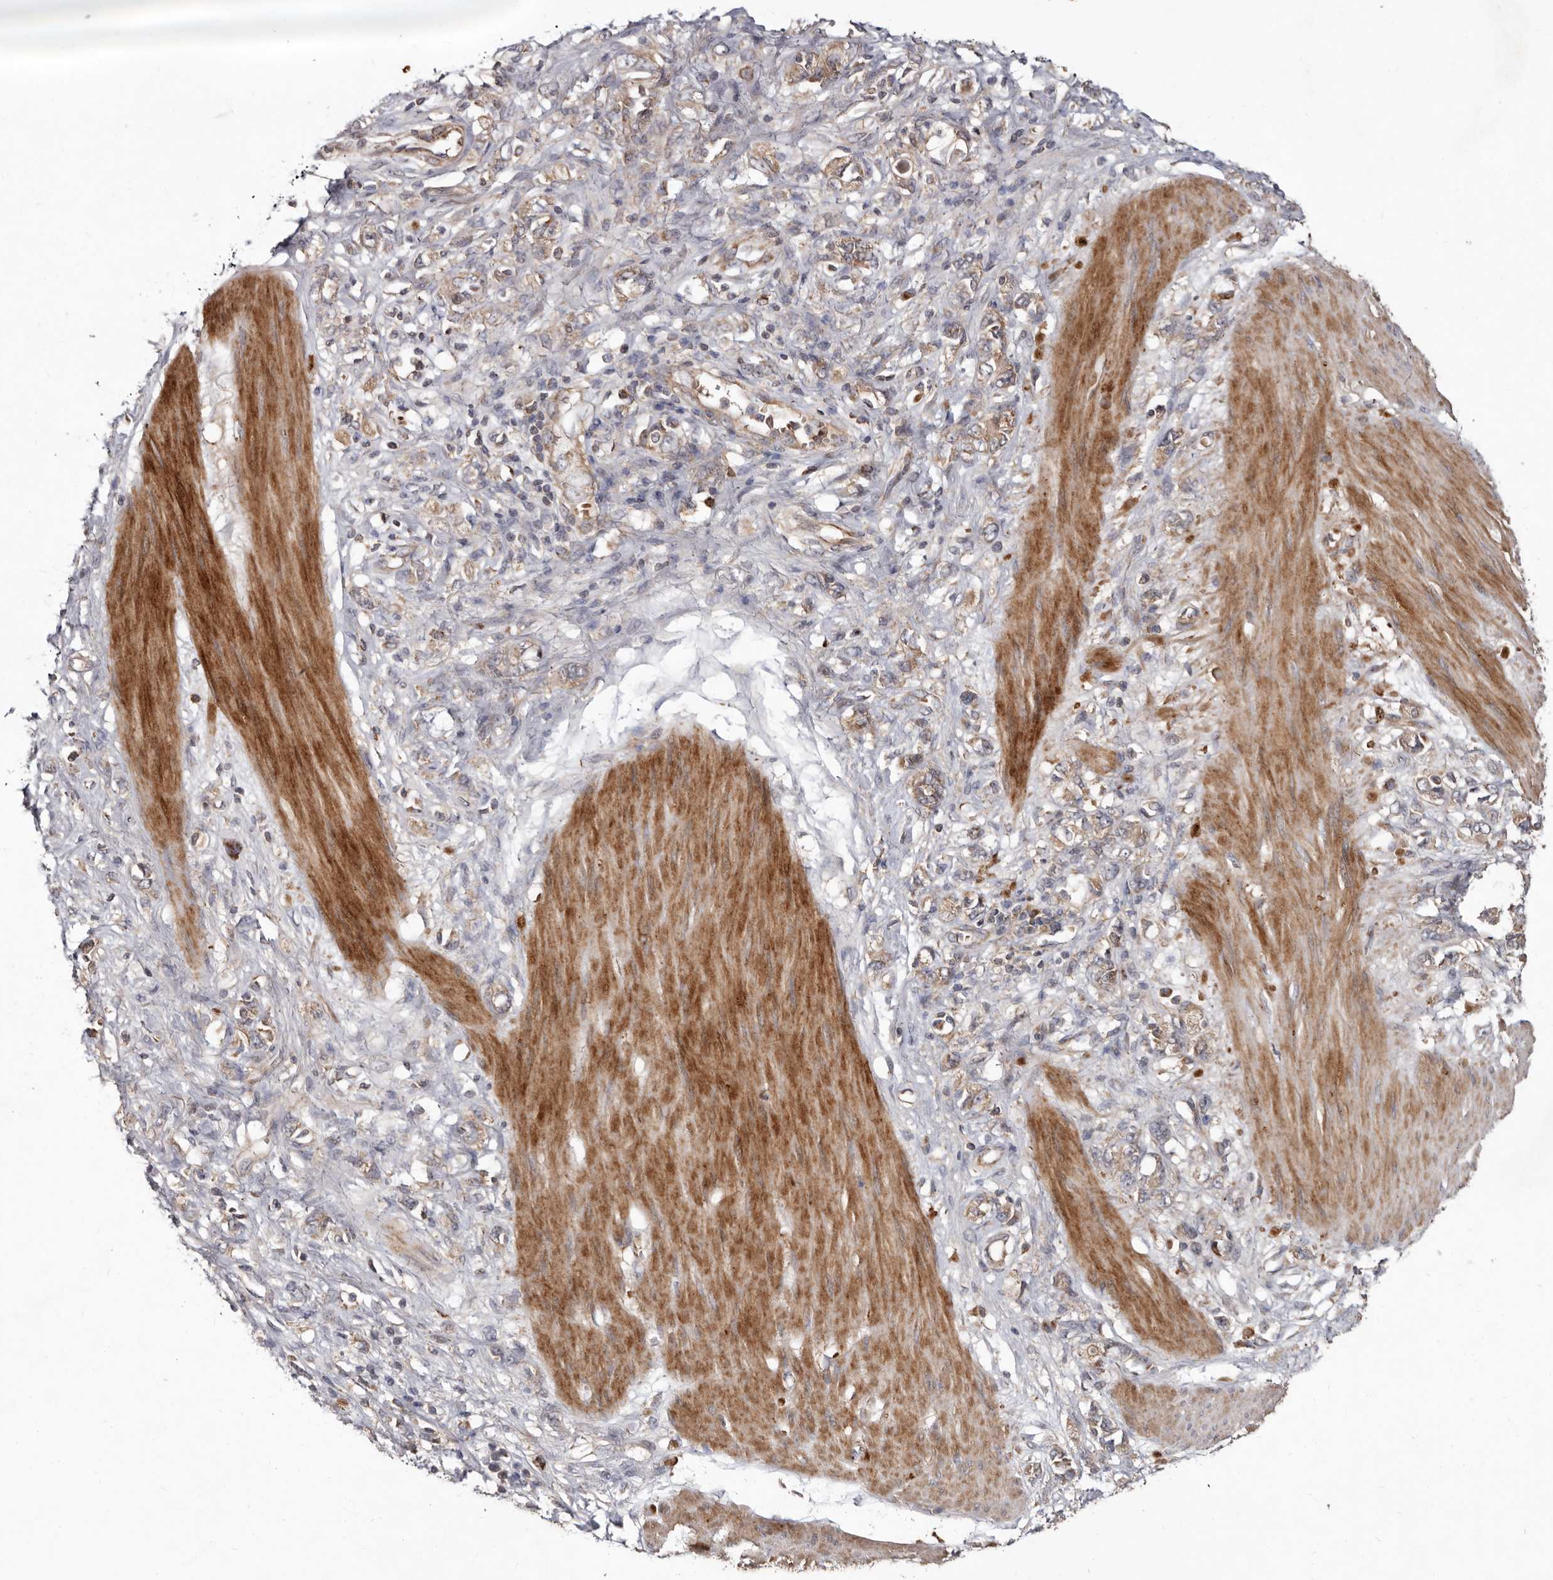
{"staining": {"intensity": "weak", "quantity": ">75%", "location": "cytoplasmic/membranous"}, "tissue": "stomach cancer", "cell_type": "Tumor cells", "image_type": "cancer", "snomed": [{"axis": "morphology", "description": "Adenocarcinoma, NOS"}, {"axis": "topography", "description": "Stomach"}], "caption": "An IHC histopathology image of tumor tissue is shown. Protein staining in brown highlights weak cytoplasmic/membranous positivity in stomach cancer (adenocarcinoma) within tumor cells. Nuclei are stained in blue.", "gene": "GOT1L1", "patient": {"sex": "female", "age": 76}}